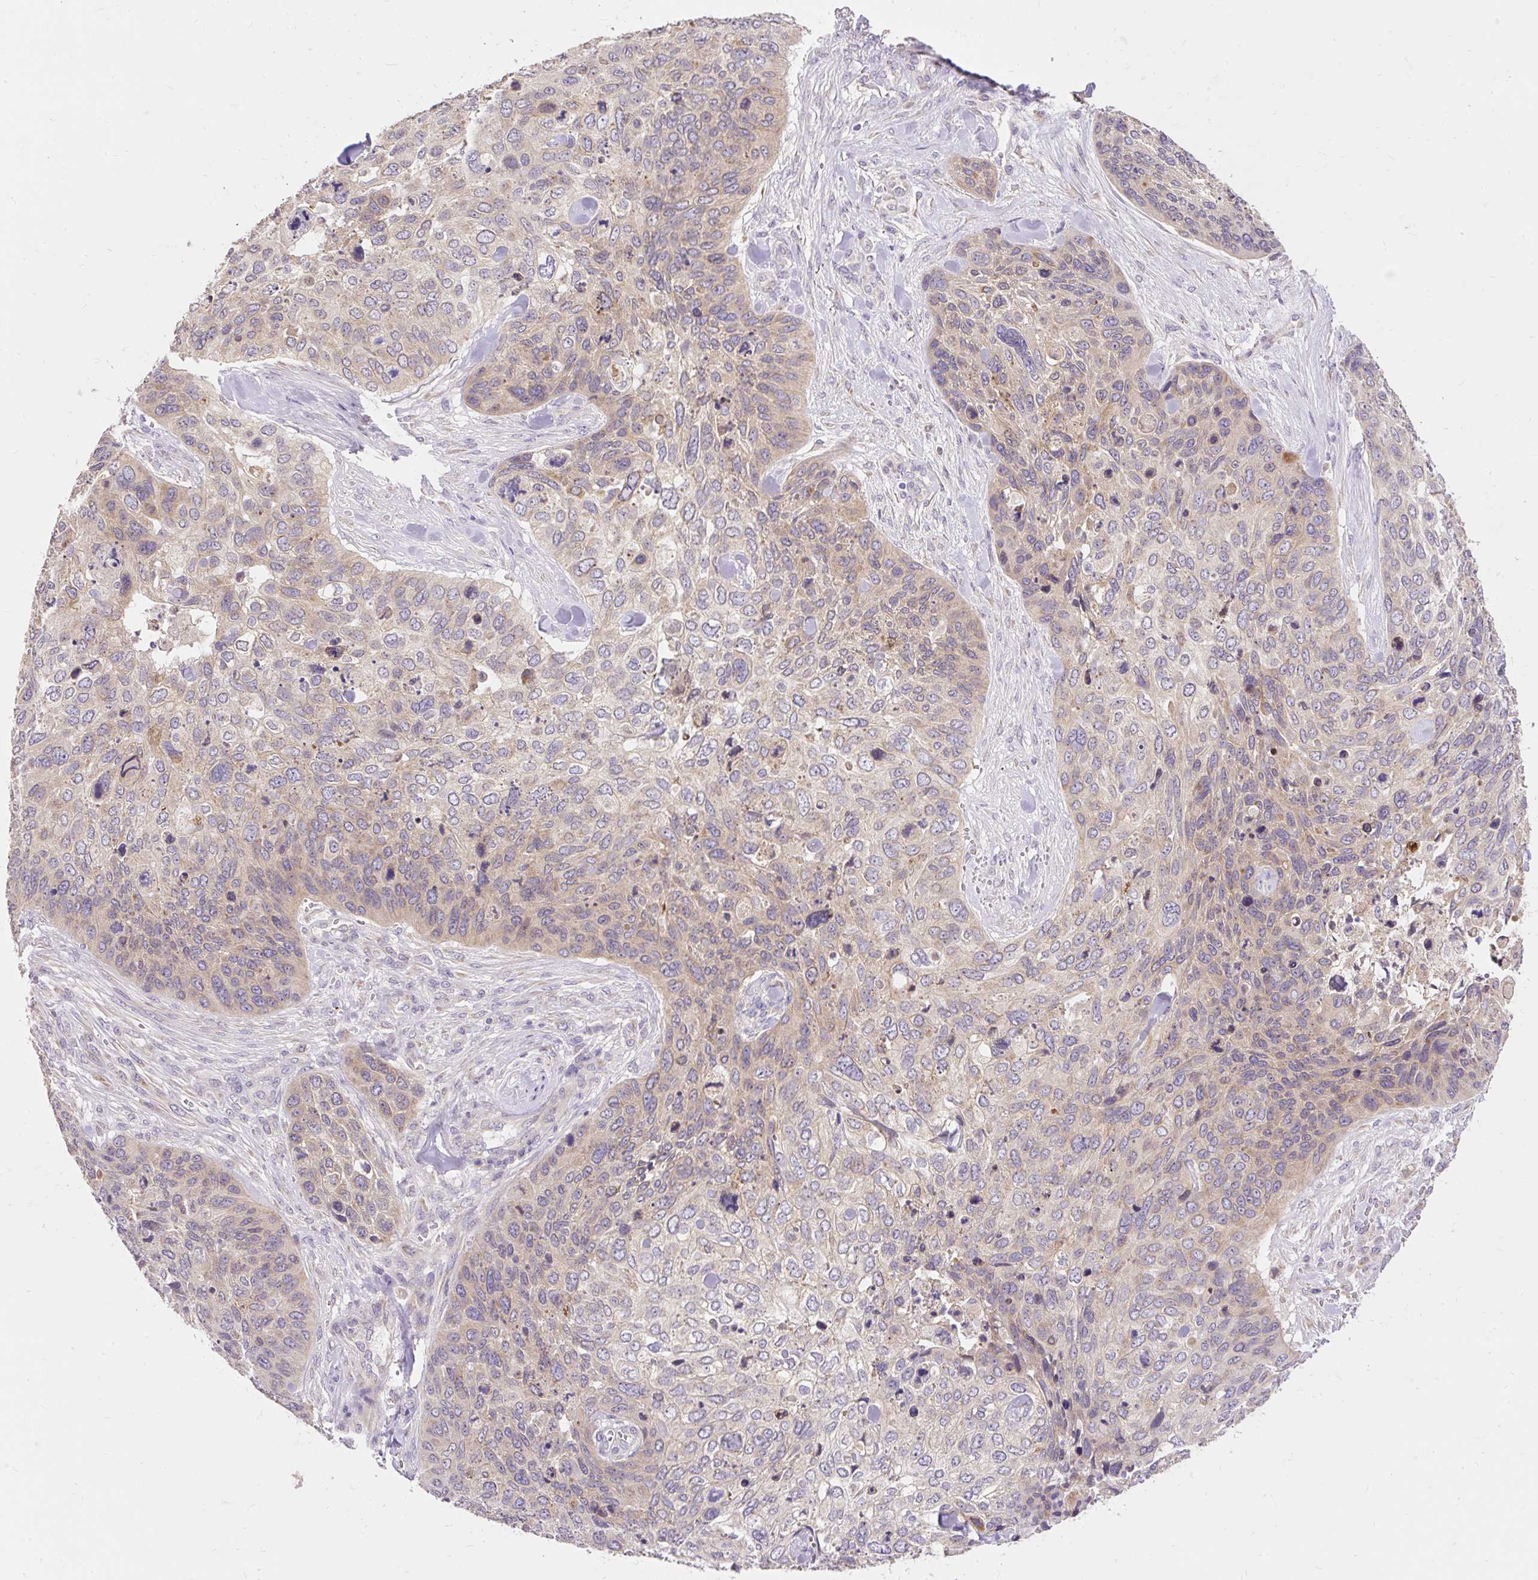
{"staining": {"intensity": "weak", "quantity": "25%-75%", "location": "cytoplasmic/membranous"}, "tissue": "skin cancer", "cell_type": "Tumor cells", "image_type": "cancer", "snomed": [{"axis": "morphology", "description": "Basal cell carcinoma"}, {"axis": "topography", "description": "Skin"}], "caption": "DAB immunohistochemical staining of skin basal cell carcinoma shows weak cytoplasmic/membranous protein positivity in approximately 25%-75% of tumor cells.", "gene": "SEC63", "patient": {"sex": "female", "age": 74}}